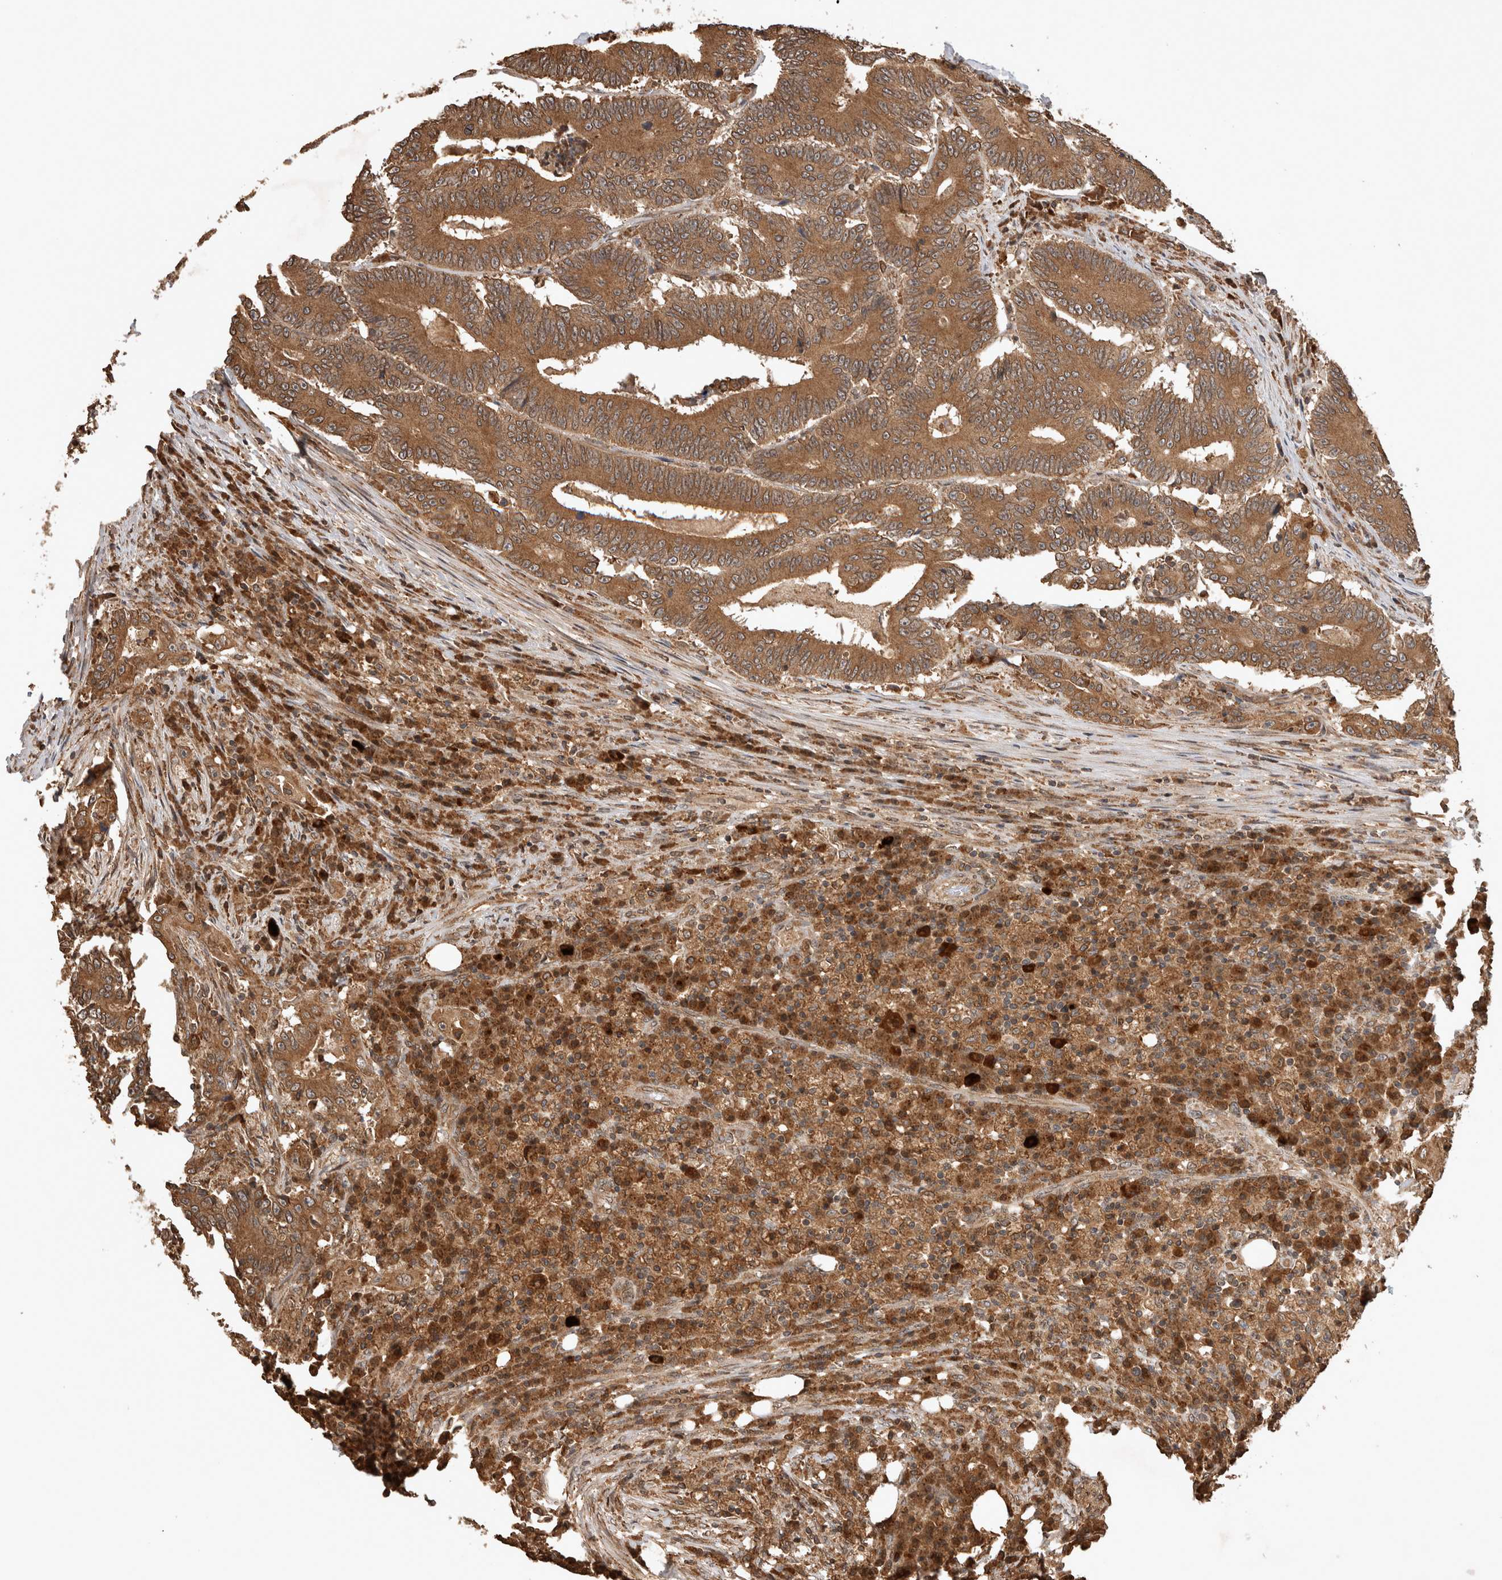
{"staining": {"intensity": "moderate", "quantity": ">75%", "location": "cytoplasmic/membranous"}, "tissue": "colorectal cancer", "cell_type": "Tumor cells", "image_type": "cancer", "snomed": [{"axis": "morphology", "description": "Adenocarcinoma, NOS"}, {"axis": "topography", "description": "Colon"}], "caption": "An image showing moderate cytoplasmic/membranous positivity in approximately >75% of tumor cells in adenocarcinoma (colorectal), as visualized by brown immunohistochemical staining.", "gene": "OTUD7B", "patient": {"sex": "male", "age": 83}}